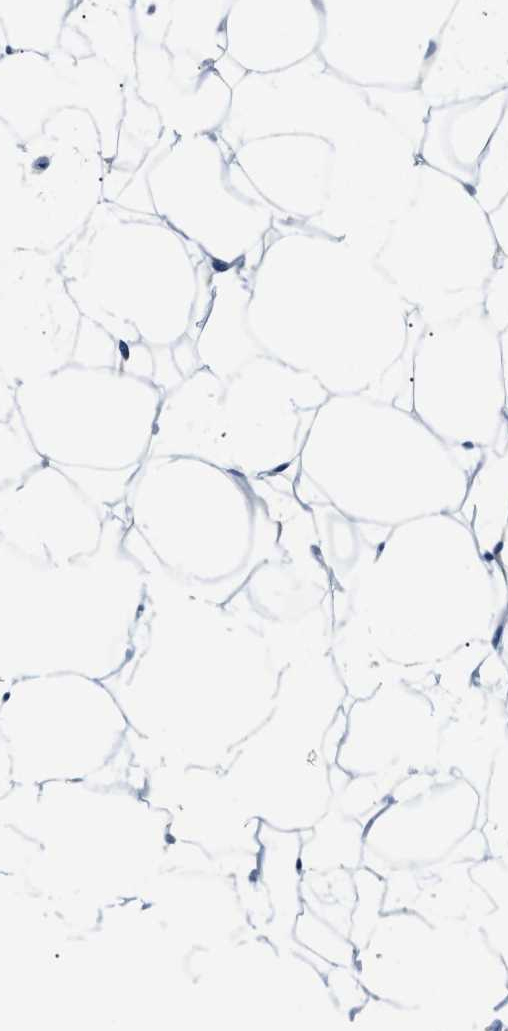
{"staining": {"intensity": "negative", "quantity": "none", "location": "none"}, "tissue": "adipose tissue", "cell_type": "Adipocytes", "image_type": "normal", "snomed": [{"axis": "morphology", "description": "Normal tissue, NOS"}, {"axis": "topography", "description": "Breast"}, {"axis": "topography", "description": "Soft tissue"}], "caption": "High power microscopy micrograph of an IHC histopathology image of unremarkable adipose tissue, revealing no significant positivity in adipocytes.", "gene": "TMEM45B", "patient": {"sex": "female", "age": 75}}